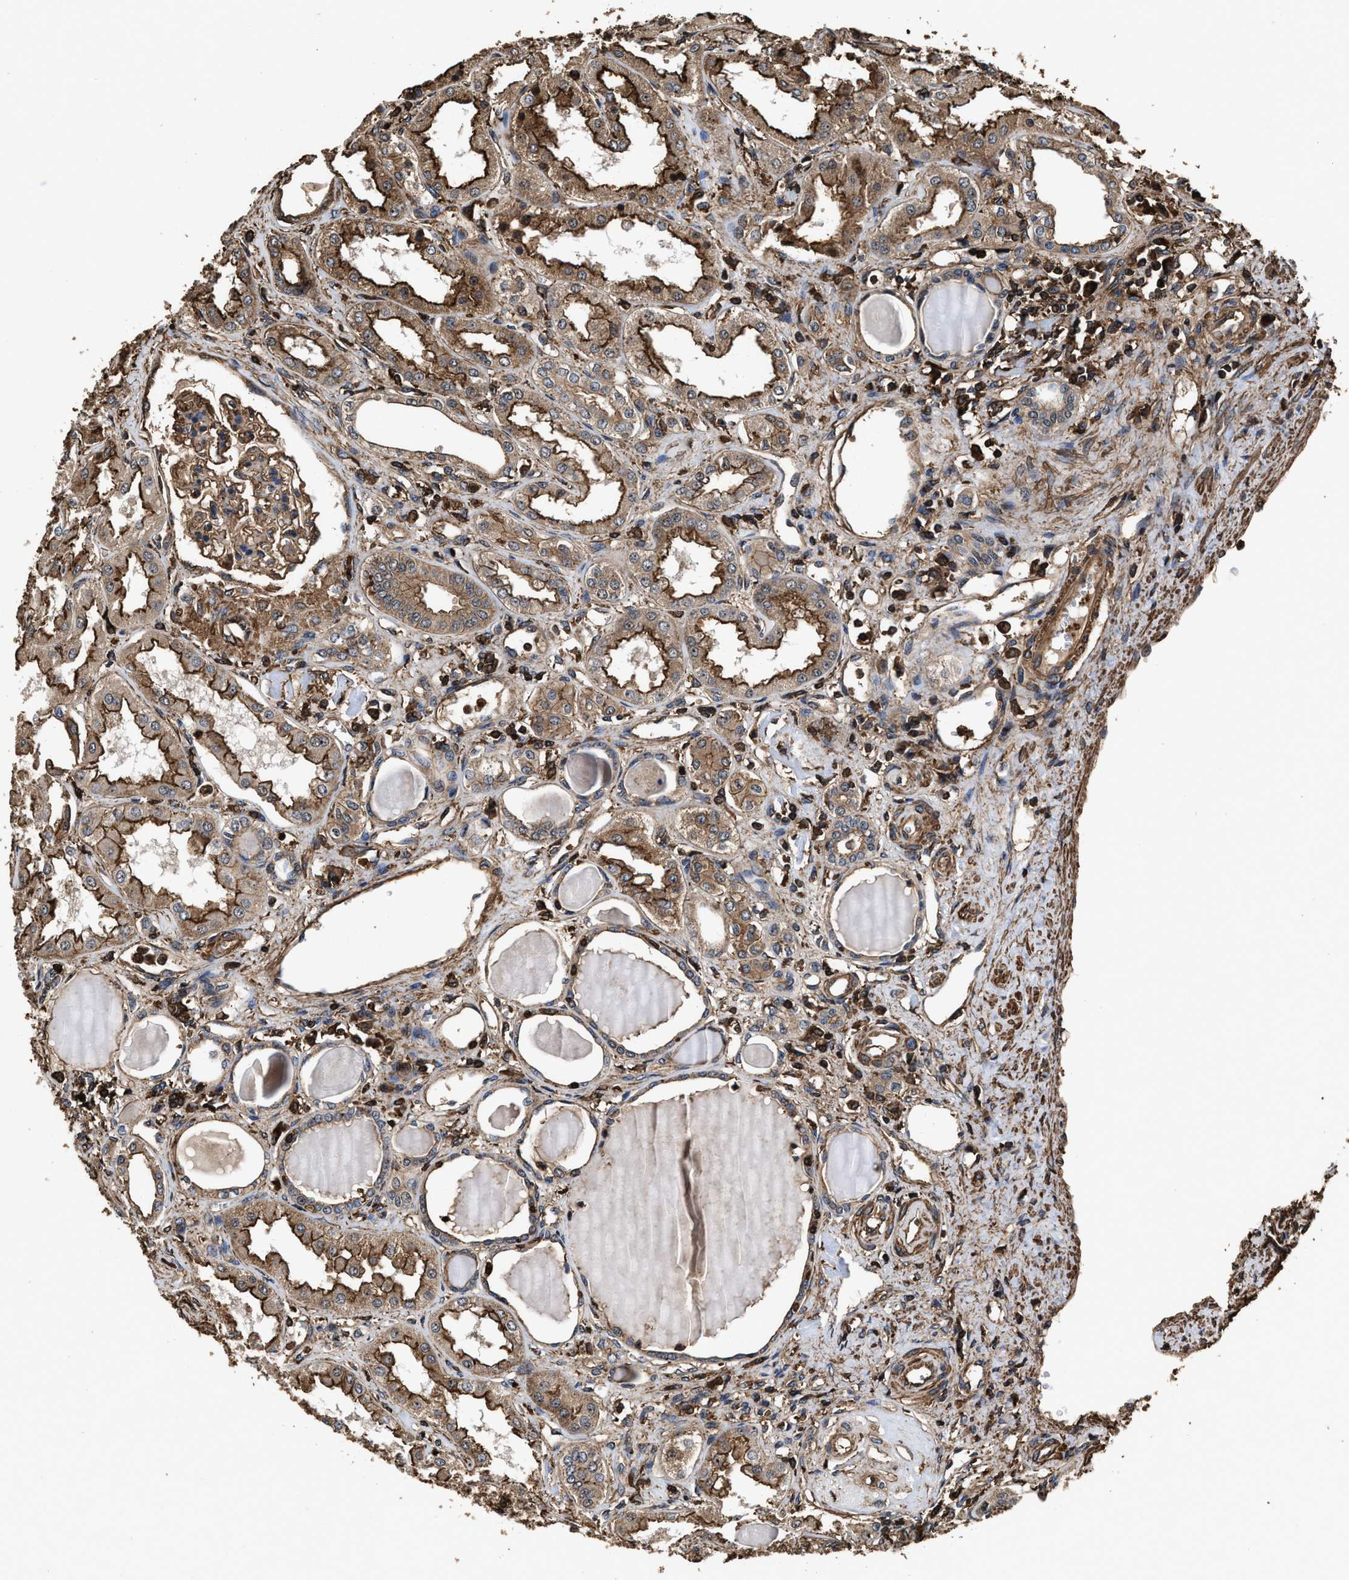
{"staining": {"intensity": "weak", "quantity": "25%-75%", "location": "cytoplasmic/membranous"}, "tissue": "kidney", "cell_type": "Cells in glomeruli", "image_type": "normal", "snomed": [{"axis": "morphology", "description": "Normal tissue, NOS"}, {"axis": "topography", "description": "Kidney"}], "caption": "An image of kidney stained for a protein reveals weak cytoplasmic/membranous brown staining in cells in glomeruli.", "gene": "KBTBD2", "patient": {"sex": "female", "age": 56}}